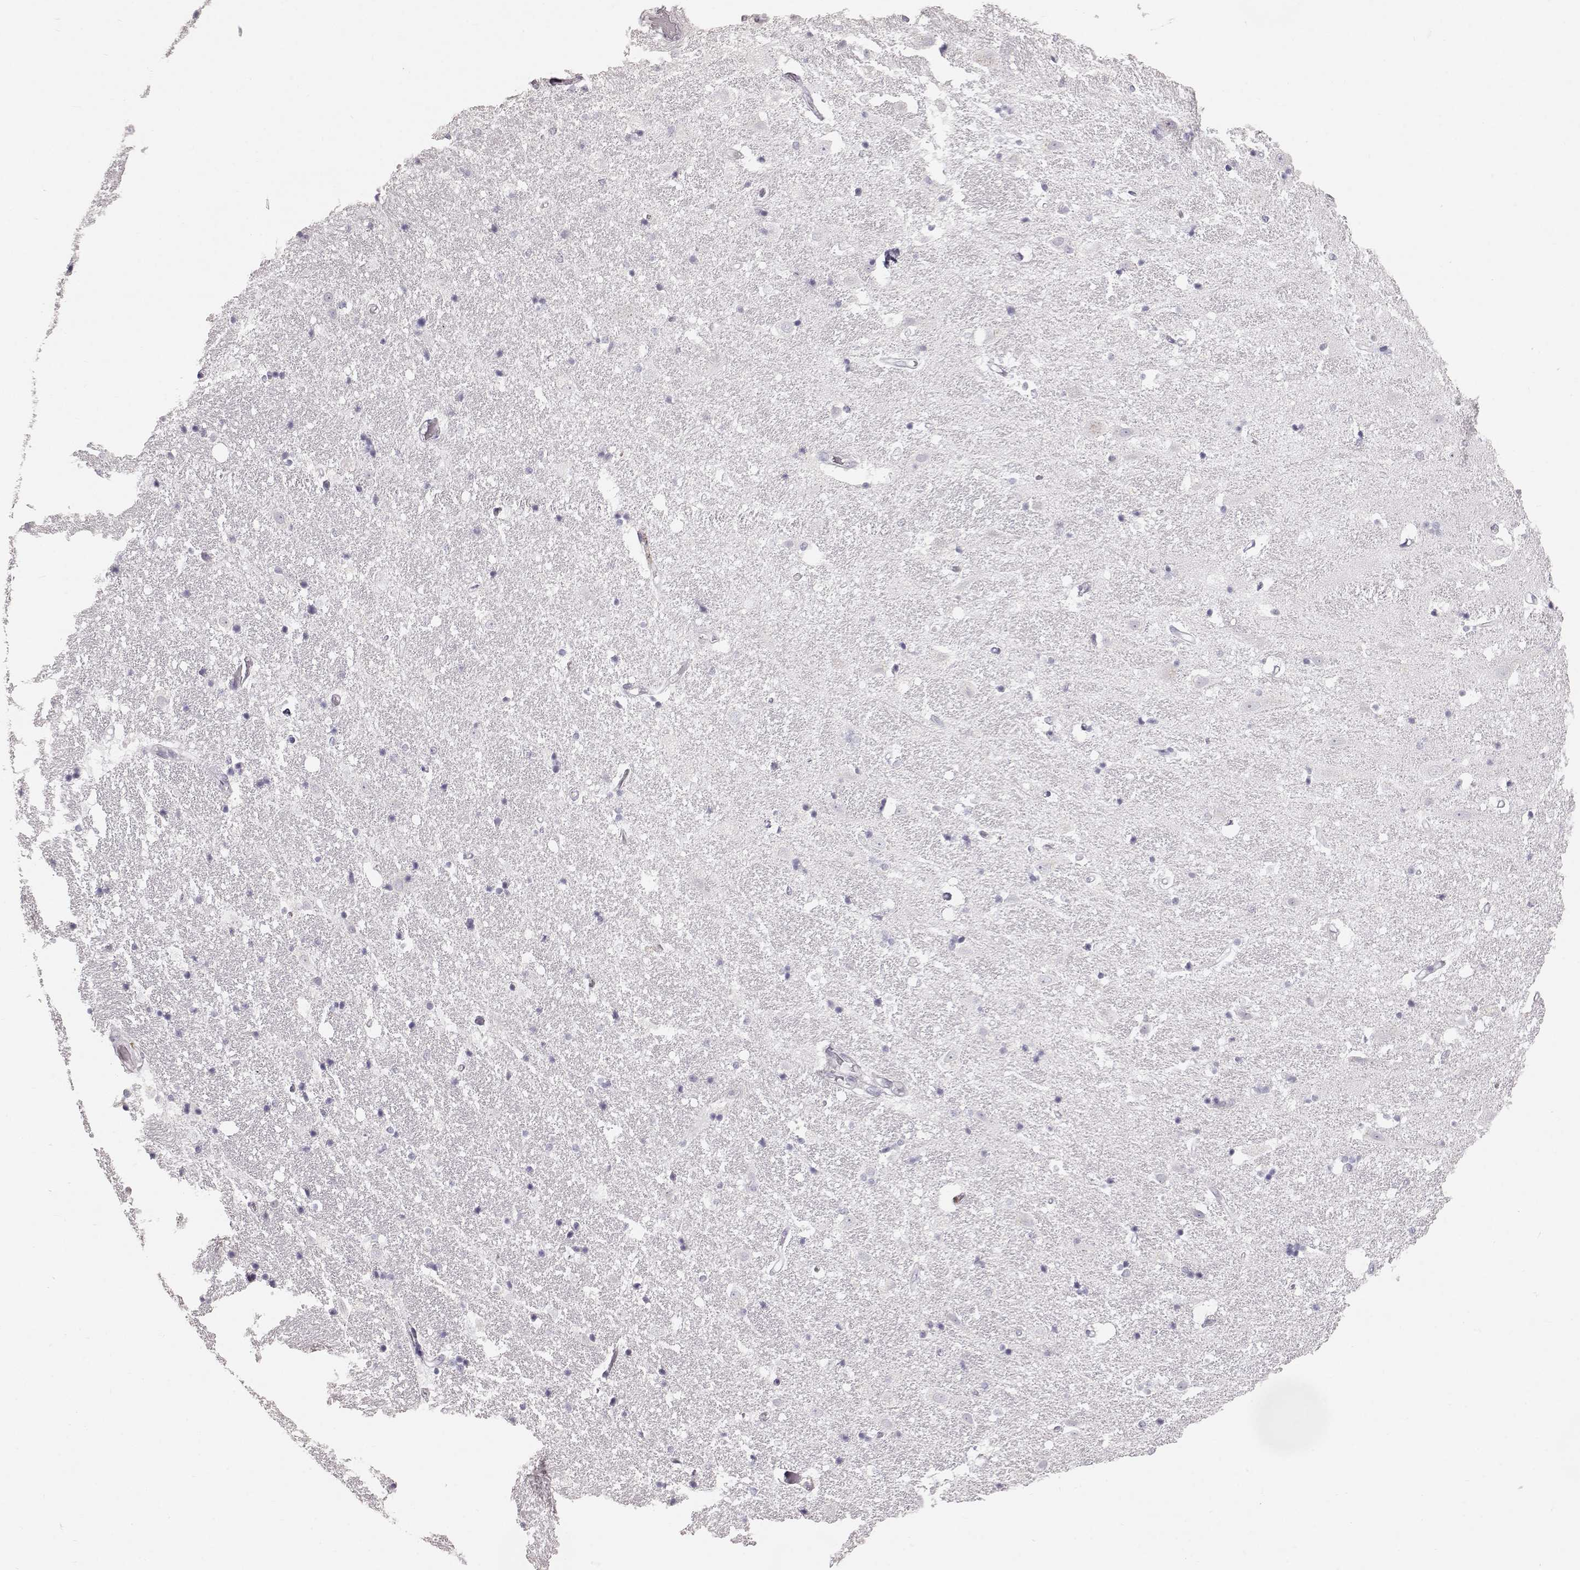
{"staining": {"intensity": "negative", "quantity": "none", "location": "none"}, "tissue": "hippocampus", "cell_type": "Glial cells", "image_type": "normal", "snomed": [{"axis": "morphology", "description": "Normal tissue, NOS"}, {"axis": "topography", "description": "Hippocampus"}], "caption": "Immunohistochemical staining of normal hippocampus displays no significant positivity in glial cells.", "gene": "KRT31", "patient": {"sex": "male", "age": 49}}